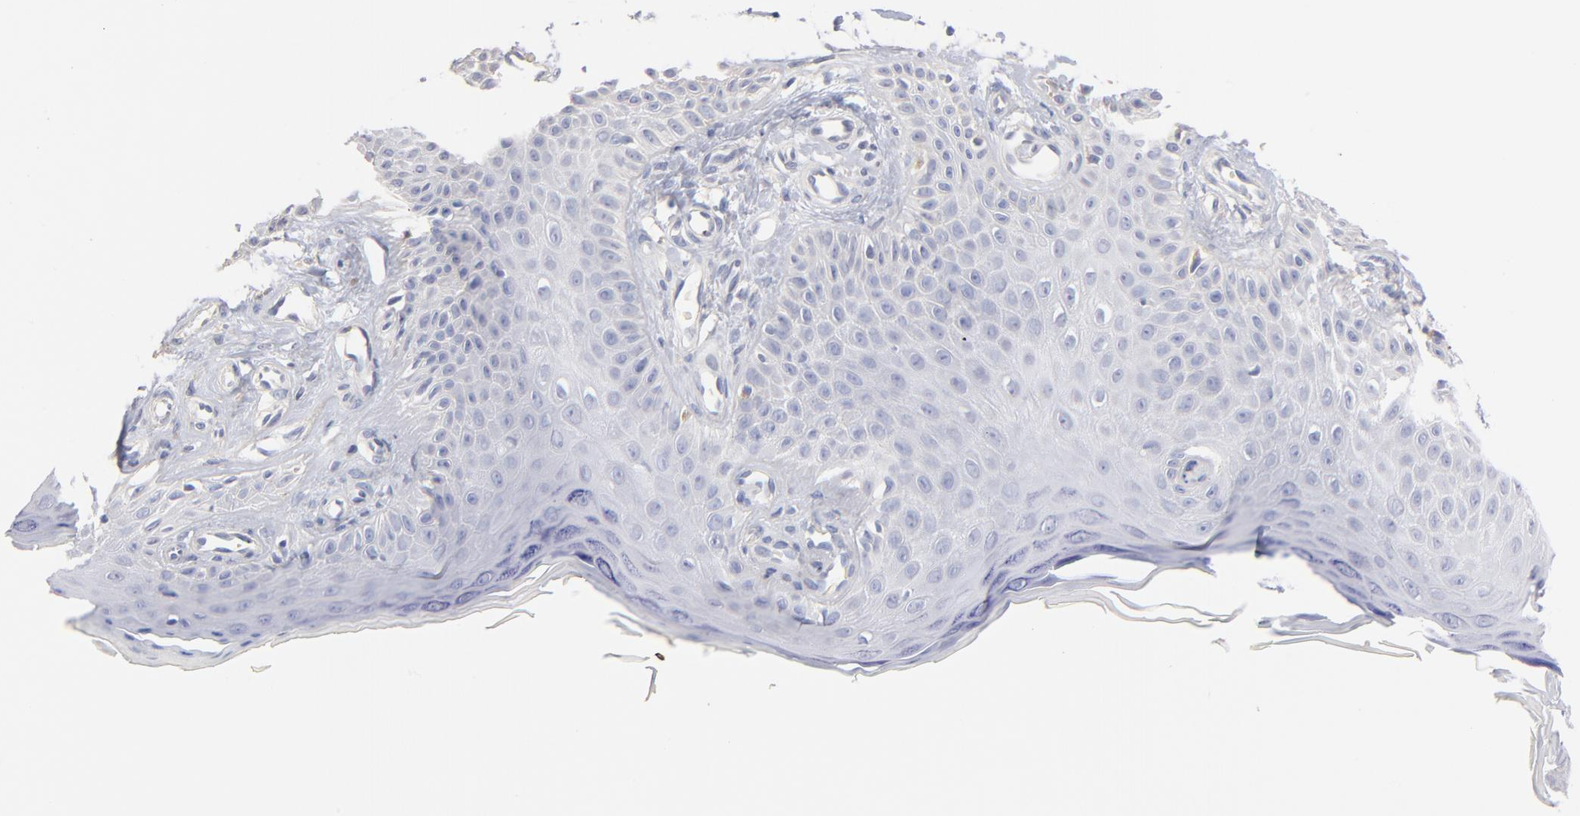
{"staining": {"intensity": "negative", "quantity": "none", "location": "none"}, "tissue": "skin cancer", "cell_type": "Tumor cells", "image_type": "cancer", "snomed": [{"axis": "morphology", "description": "Squamous cell carcinoma, NOS"}, {"axis": "topography", "description": "Skin"}], "caption": "DAB immunohistochemical staining of human skin squamous cell carcinoma exhibits no significant staining in tumor cells.", "gene": "ITGA8", "patient": {"sex": "female", "age": 40}}